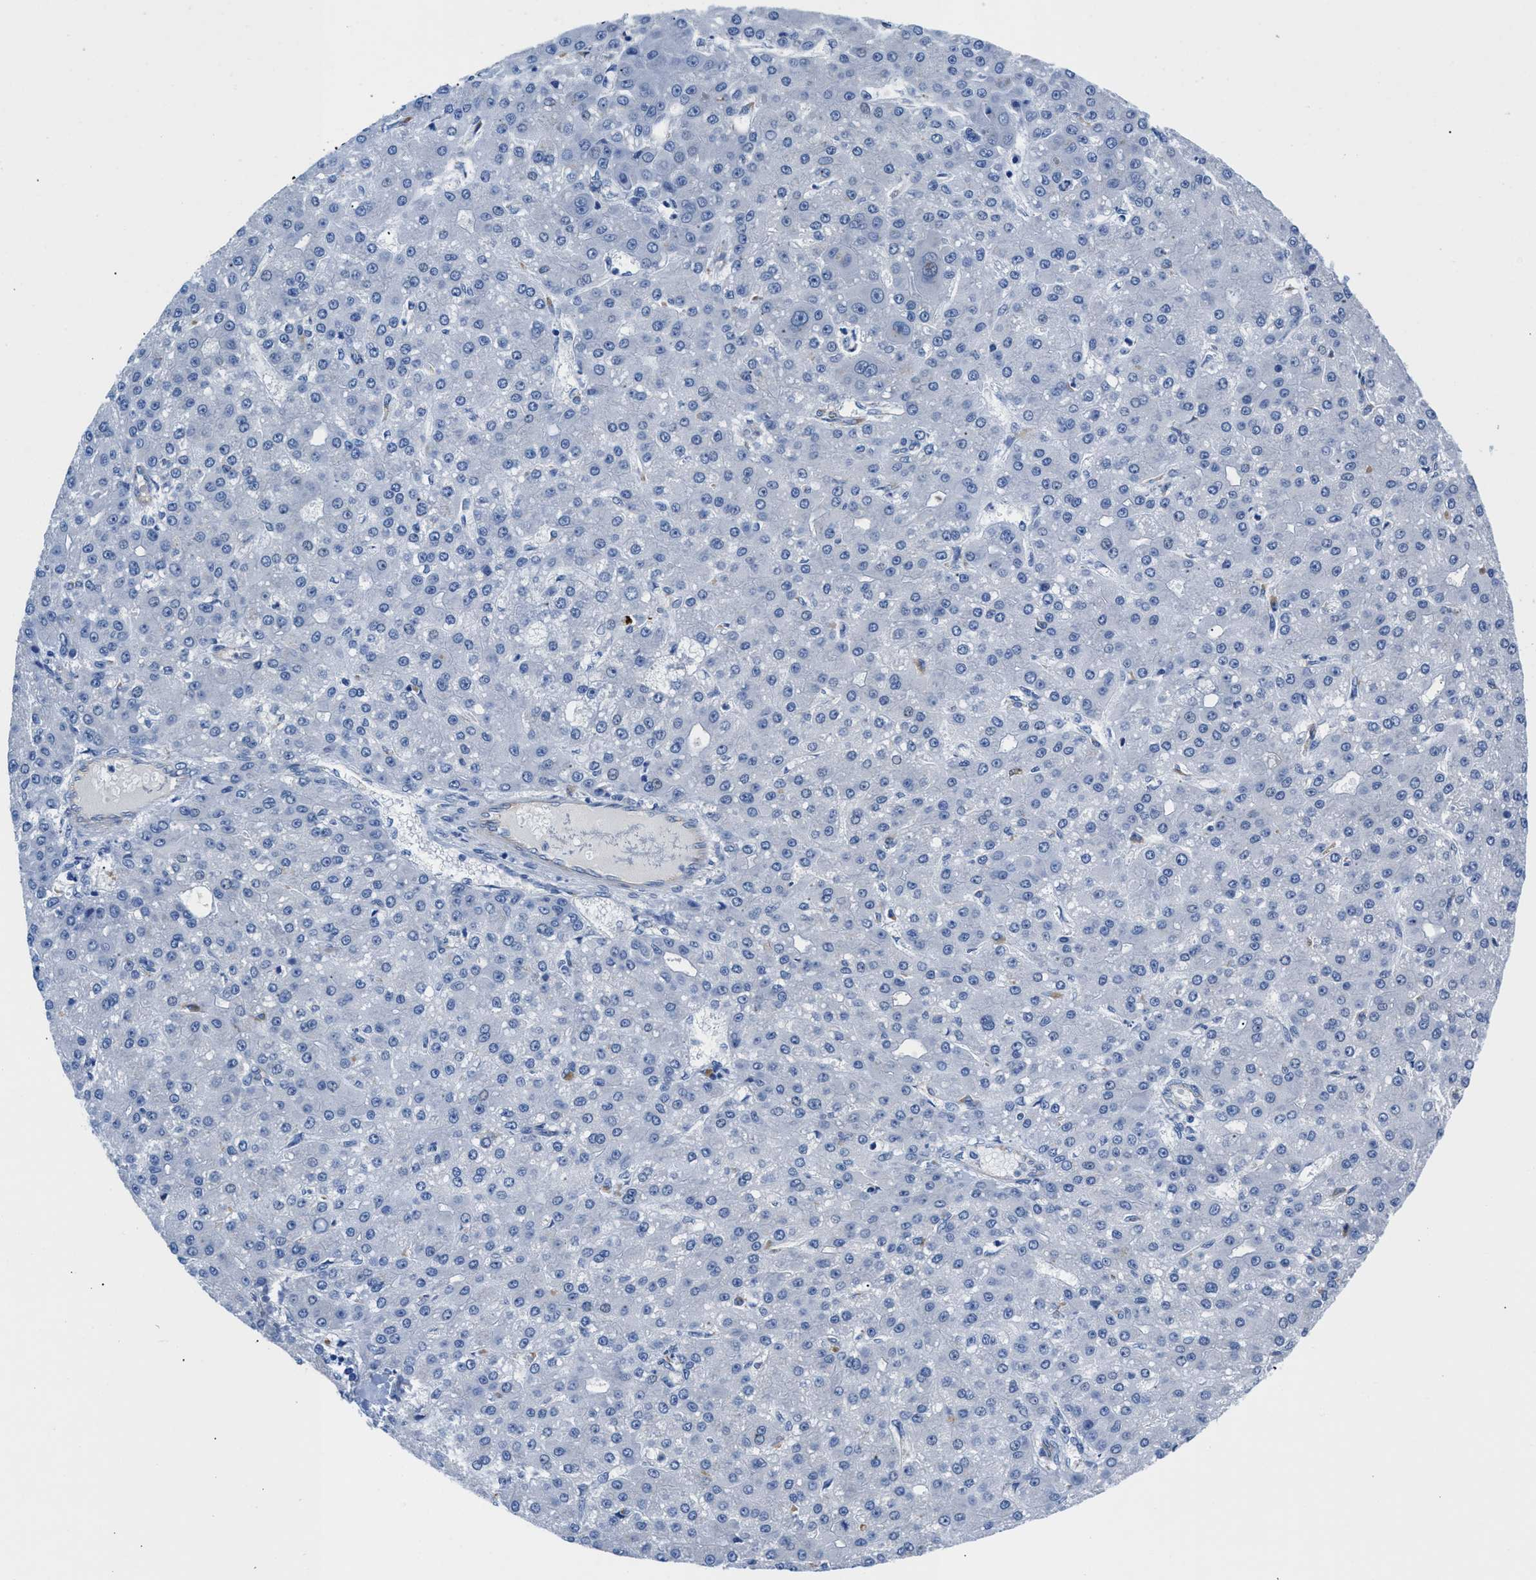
{"staining": {"intensity": "negative", "quantity": "none", "location": "none"}, "tissue": "liver cancer", "cell_type": "Tumor cells", "image_type": "cancer", "snomed": [{"axis": "morphology", "description": "Carcinoma, Hepatocellular, NOS"}, {"axis": "topography", "description": "Liver"}], "caption": "There is no significant staining in tumor cells of liver cancer (hepatocellular carcinoma).", "gene": "SLFN13", "patient": {"sex": "male", "age": 67}}